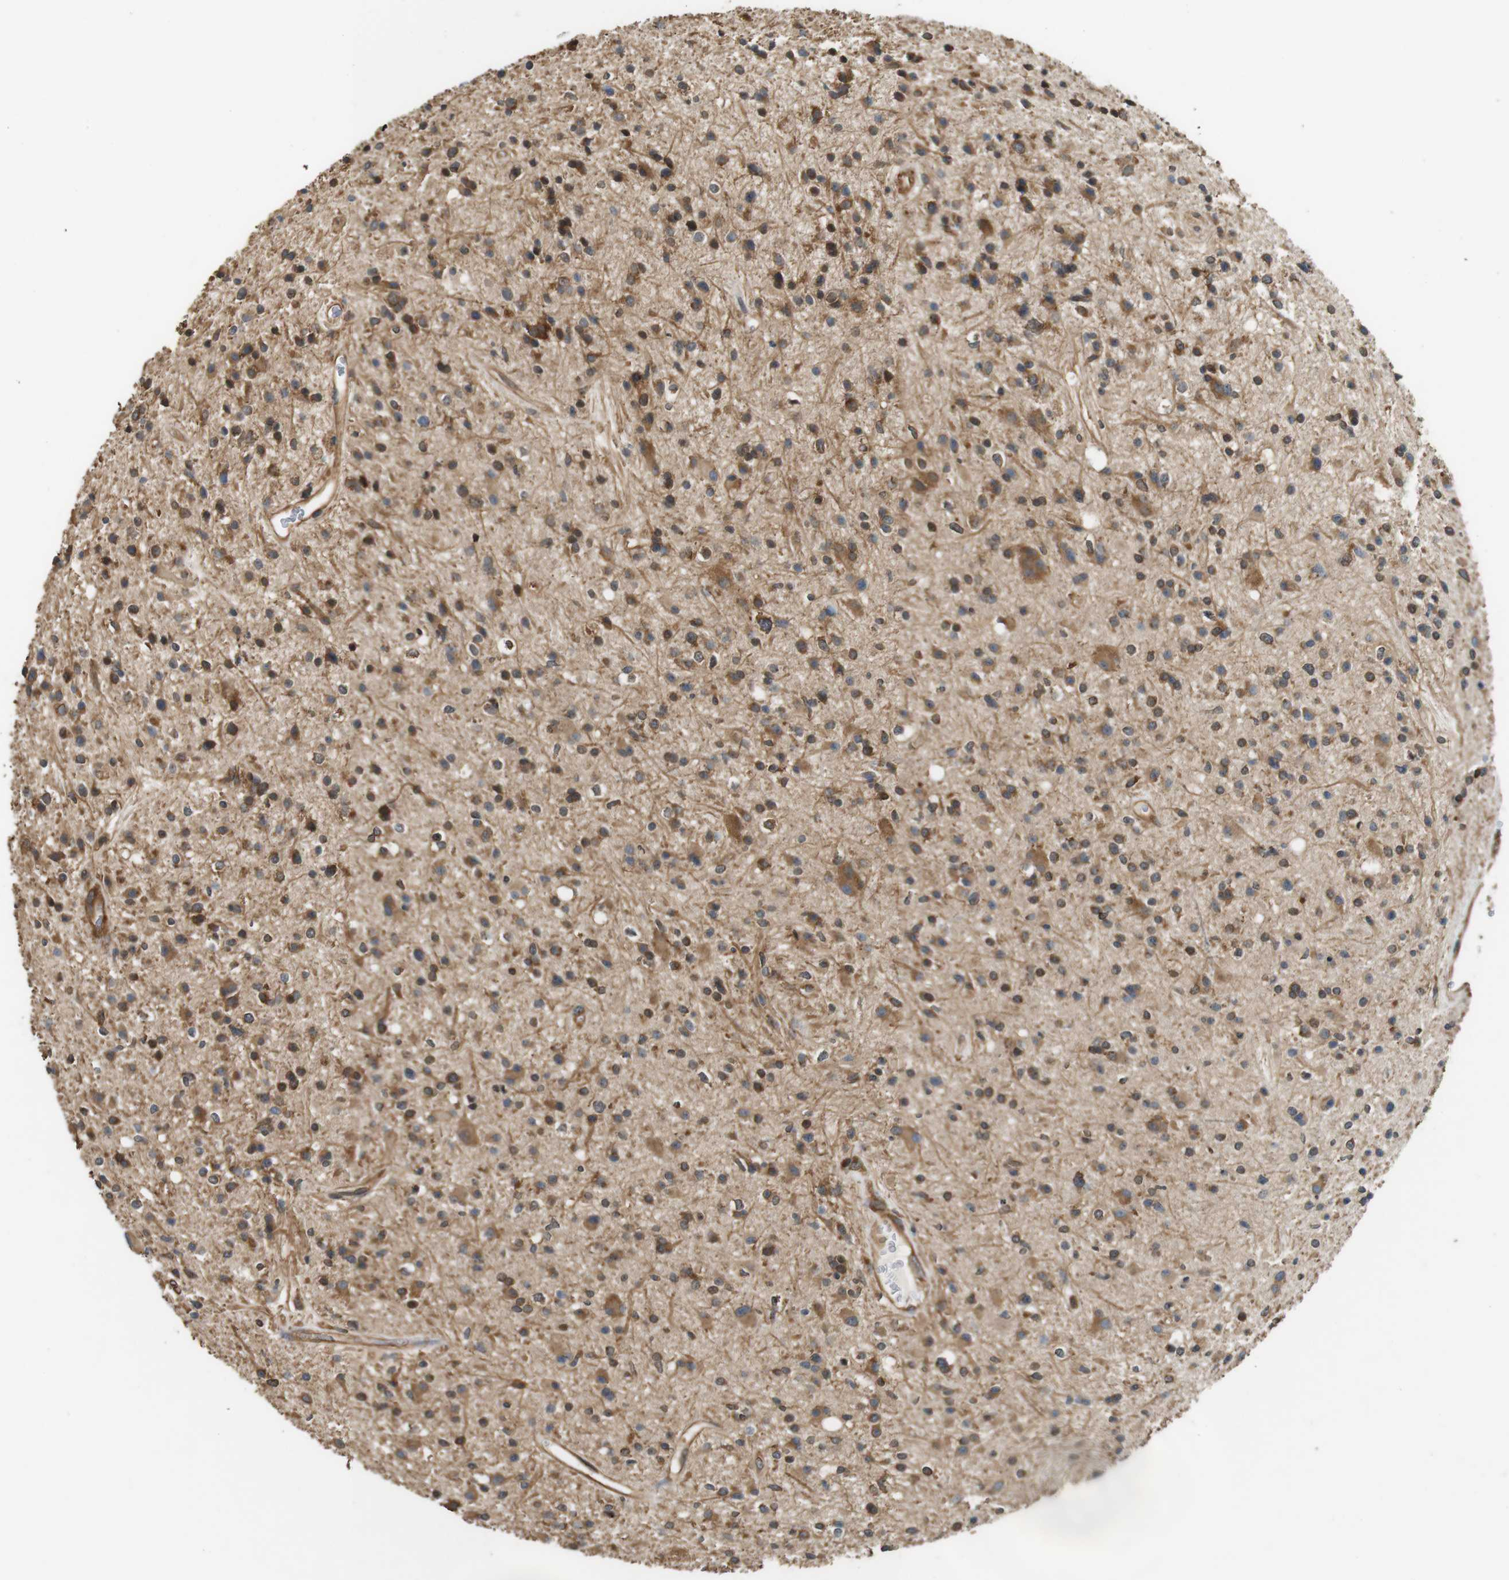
{"staining": {"intensity": "moderate", "quantity": ">75%", "location": "cytoplasmic/membranous"}, "tissue": "glioma", "cell_type": "Tumor cells", "image_type": "cancer", "snomed": [{"axis": "morphology", "description": "Glioma, malignant, High grade"}, {"axis": "topography", "description": "Brain"}], "caption": "High-grade glioma (malignant) stained for a protein (brown) reveals moderate cytoplasmic/membranous positive staining in about >75% of tumor cells.", "gene": "PA2G4", "patient": {"sex": "male", "age": 33}}